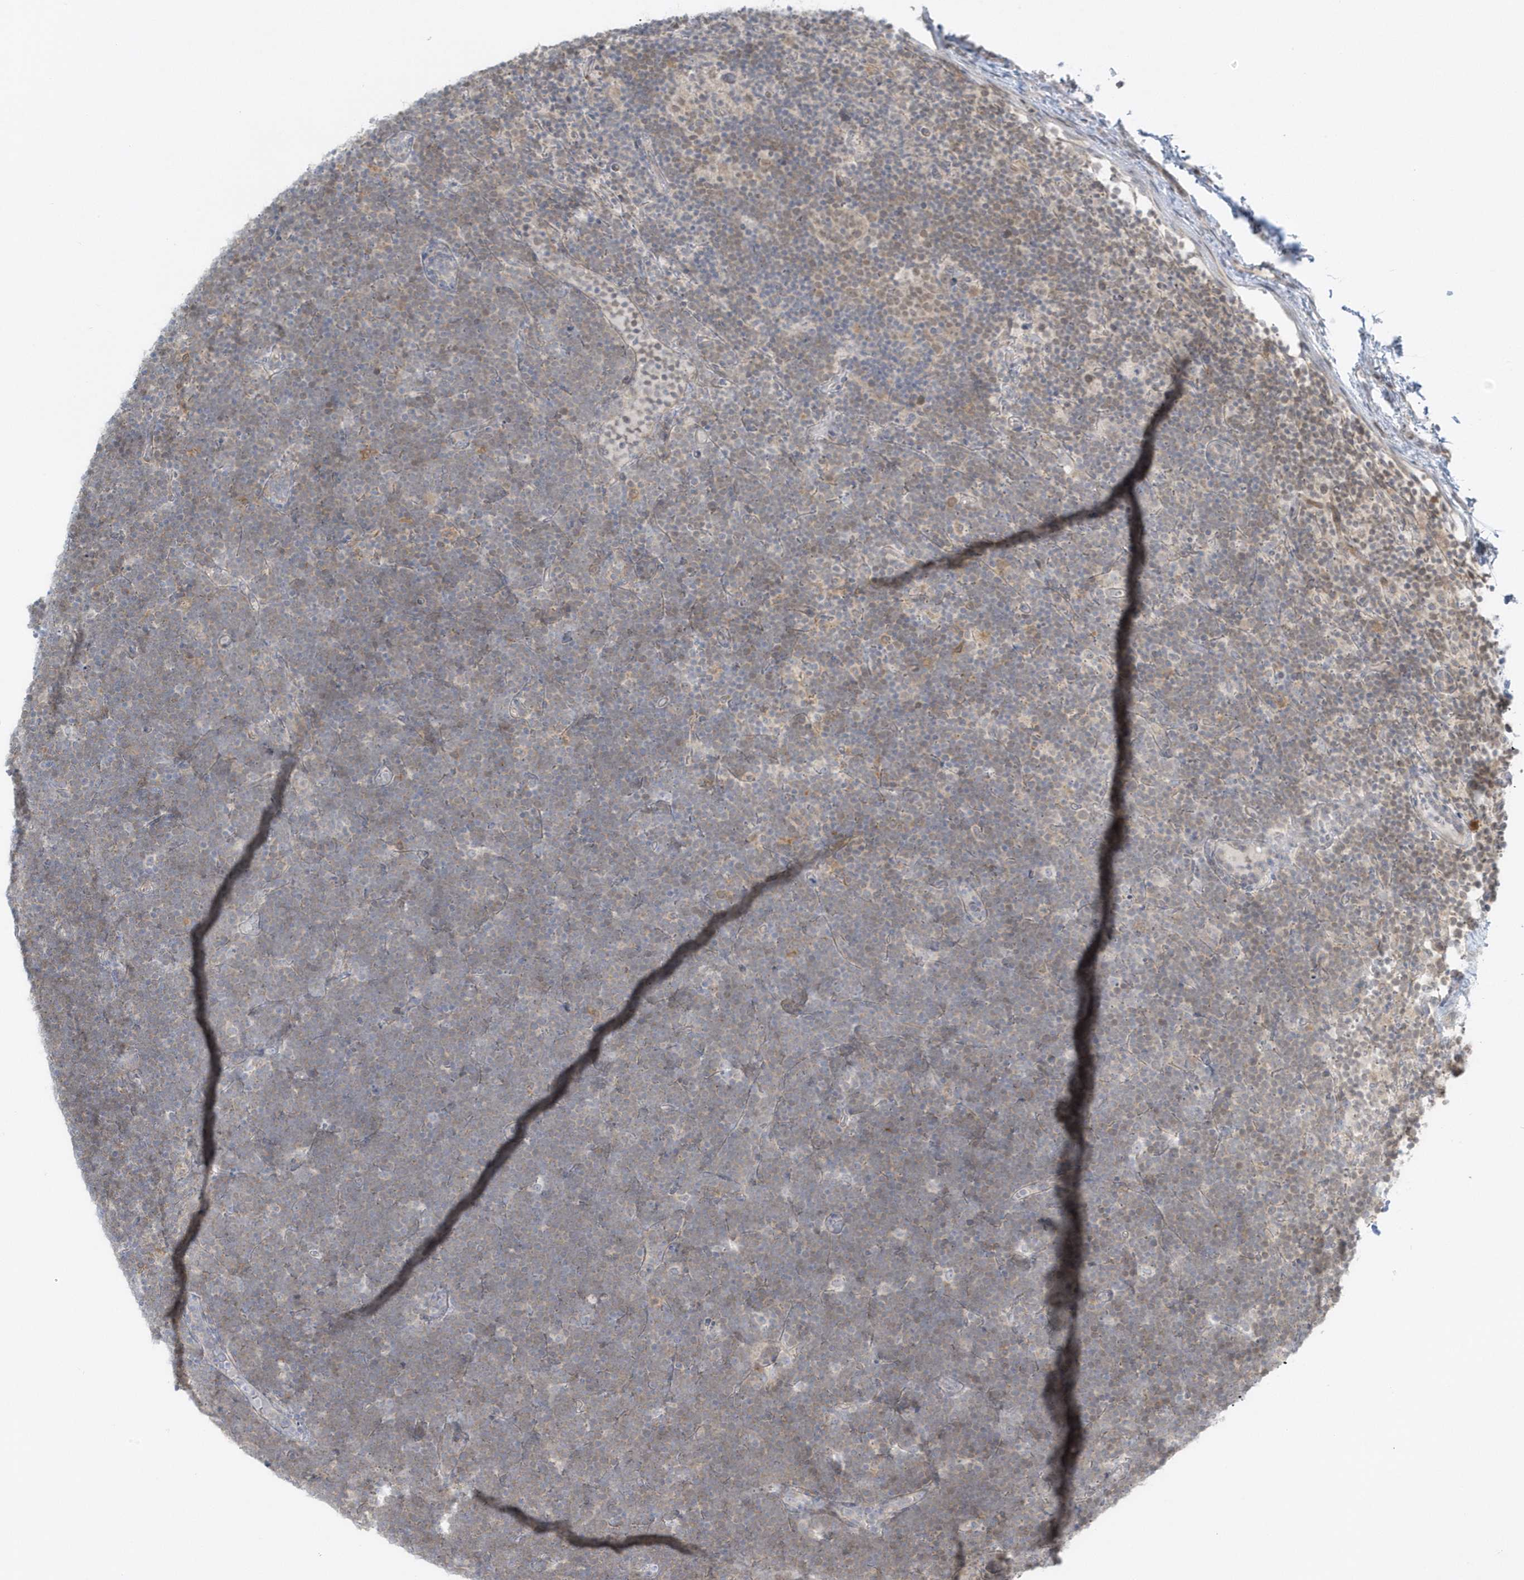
{"staining": {"intensity": "weak", "quantity": "25%-75%", "location": "cytoplasmic/membranous"}, "tissue": "lymphoma", "cell_type": "Tumor cells", "image_type": "cancer", "snomed": [{"axis": "morphology", "description": "Malignant lymphoma, non-Hodgkin's type, High grade"}, {"axis": "topography", "description": "Lymph node"}], "caption": "Human high-grade malignant lymphoma, non-Hodgkin's type stained with a brown dye shows weak cytoplasmic/membranous positive expression in approximately 25%-75% of tumor cells.", "gene": "SCN3A", "patient": {"sex": "male", "age": 13}}